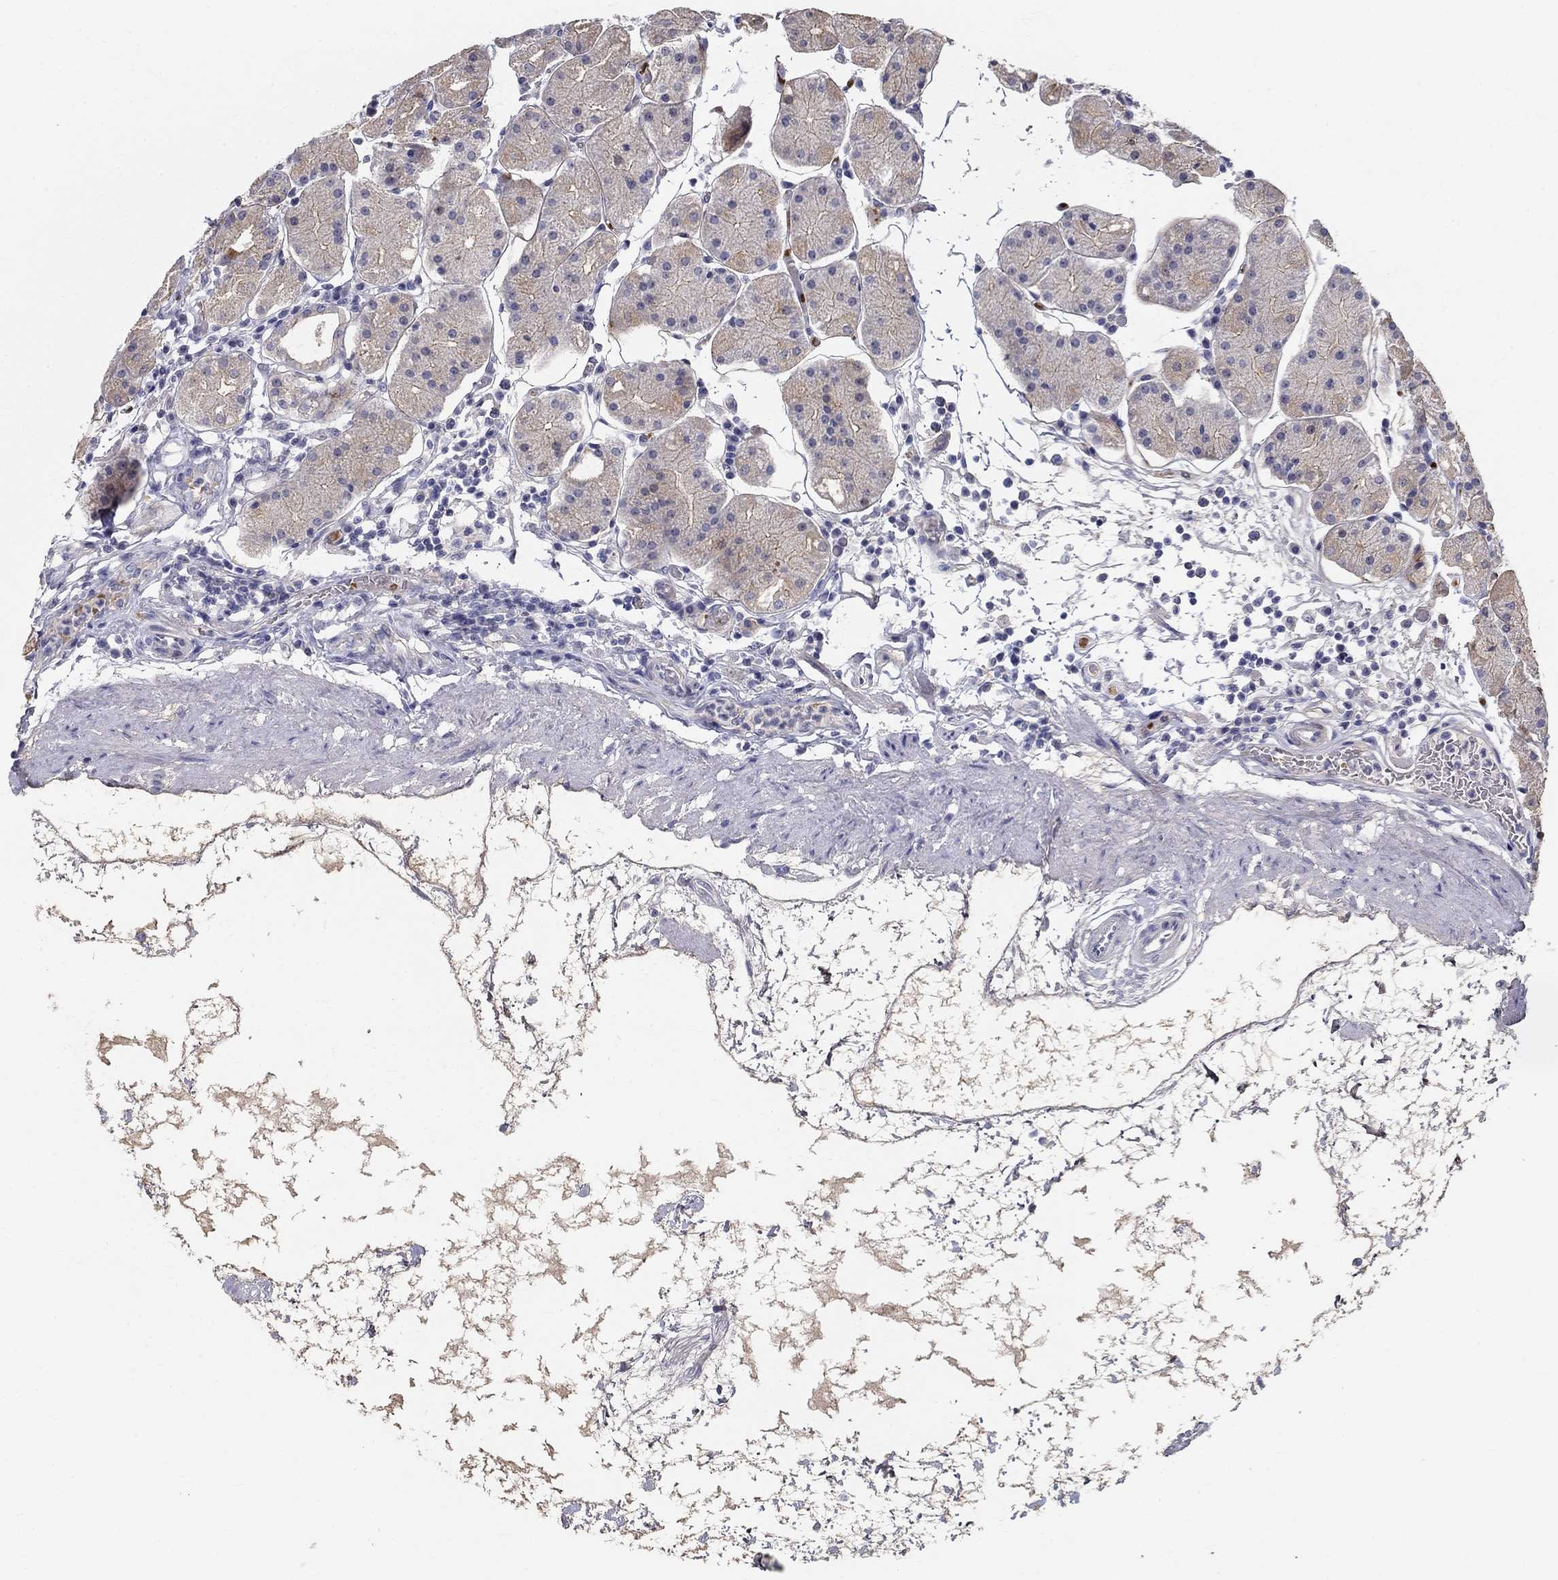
{"staining": {"intensity": "negative", "quantity": "none", "location": "none"}, "tissue": "stomach", "cell_type": "Glandular cells", "image_type": "normal", "snomed": [{"axis": "morphology", "description": "Normal tissue, NOS"}, {"axis": "topography", "description": "Stomach"}], "caption": "The micrograph reveals no significant expression in glandular cells of stomach. The staining is performed using DAB brown chromogen with nuclei counter-stained in using hematoxylin.", "gene": "ENSG00000290147", "patient": {"sex": "male", "age": 54}}